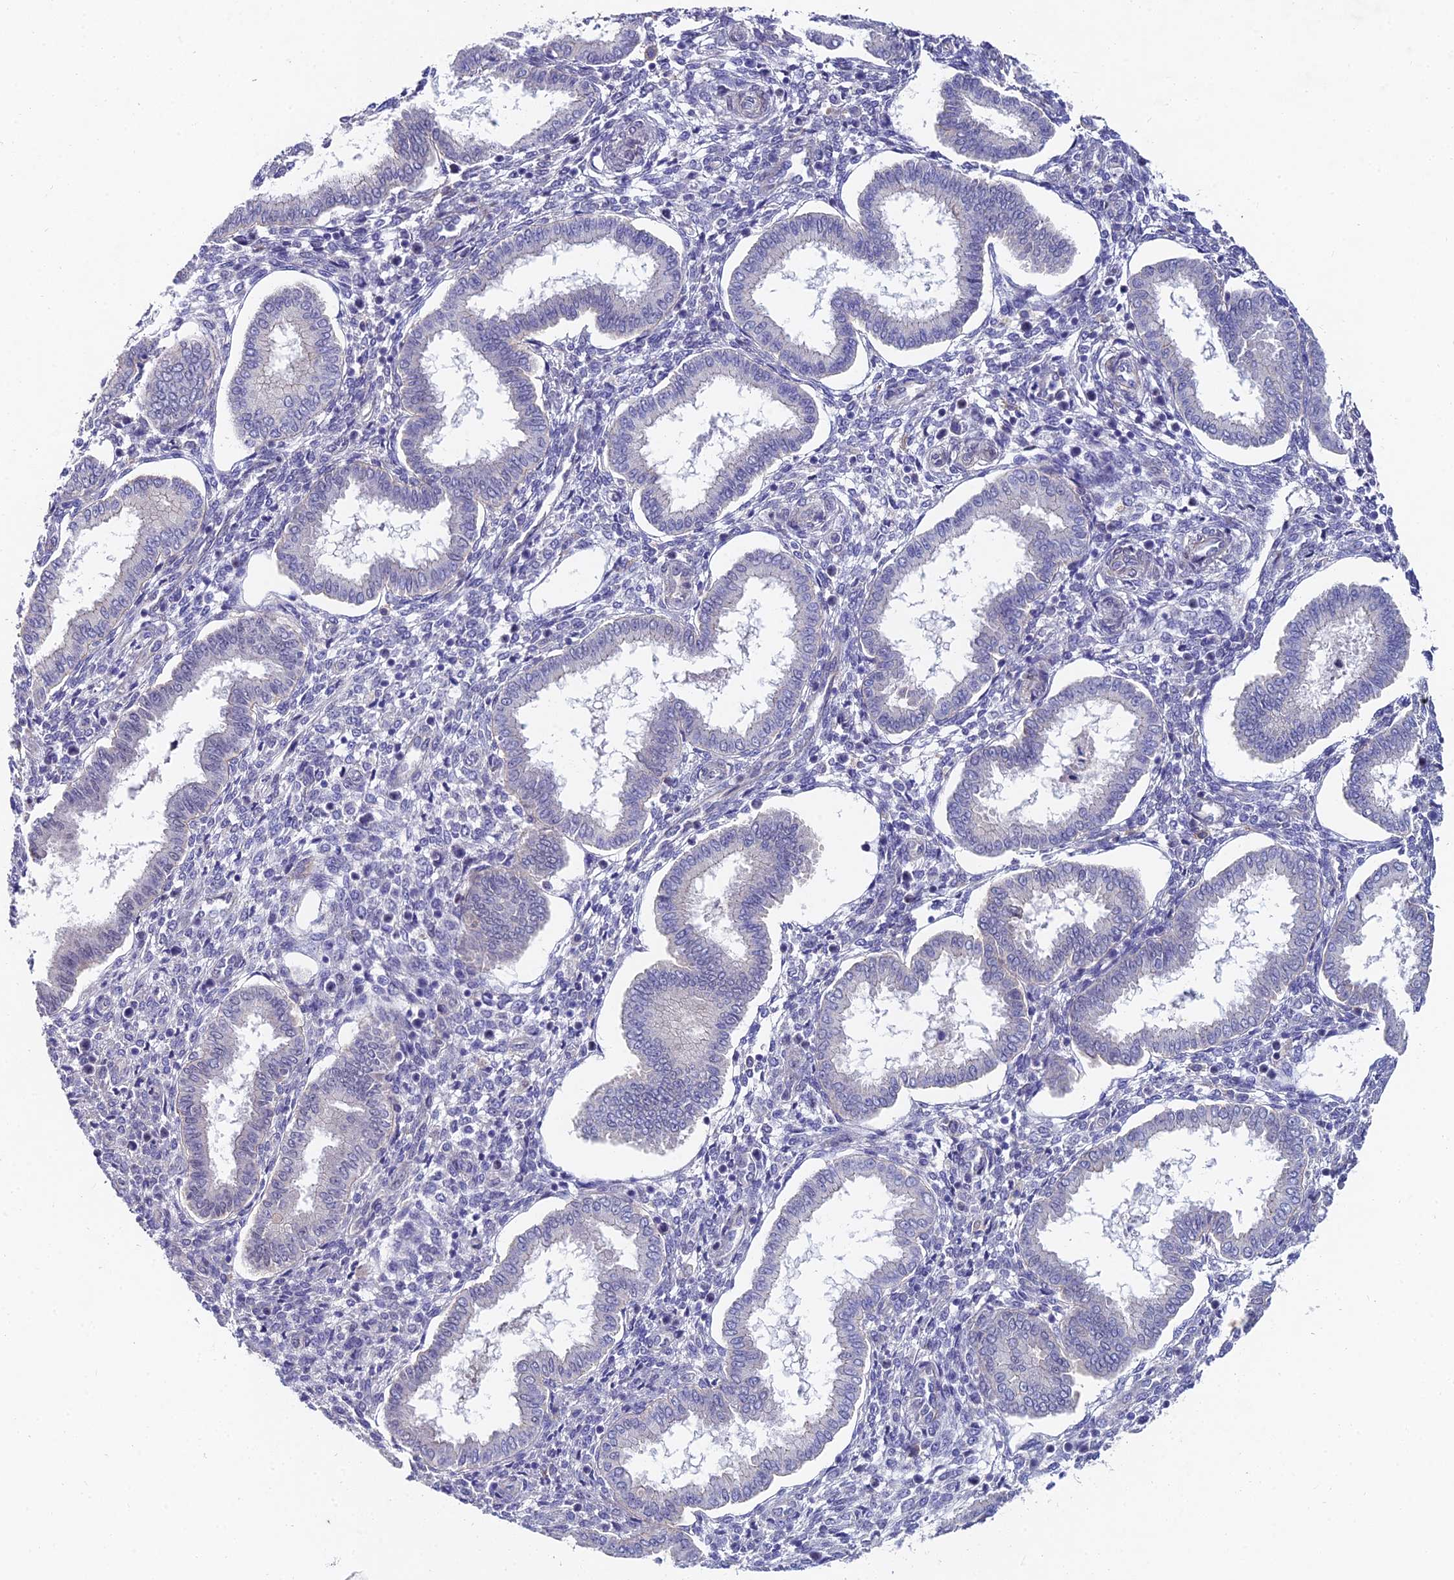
{"staining": {"intensity": "negative", "quantity": "none", "location": "none"}, "tissue": "endometrium", "cell_type": "Cells in endometrial stroma", "image_type": "normal", "snomed": [{"axis": "morphology", "description": "Normal tissue, NOS"}, {"axis": "topography", "description": "Endometrium"}], "caption": "Immunohistochemistry (IHC) micrograph of benign endometrium: human endometrium stained with DAB demonstrates no significant protein staining in cells in endometrial stroma.", "gene": "TRIM24", "patient": {"sex": "female", "age": 24}}